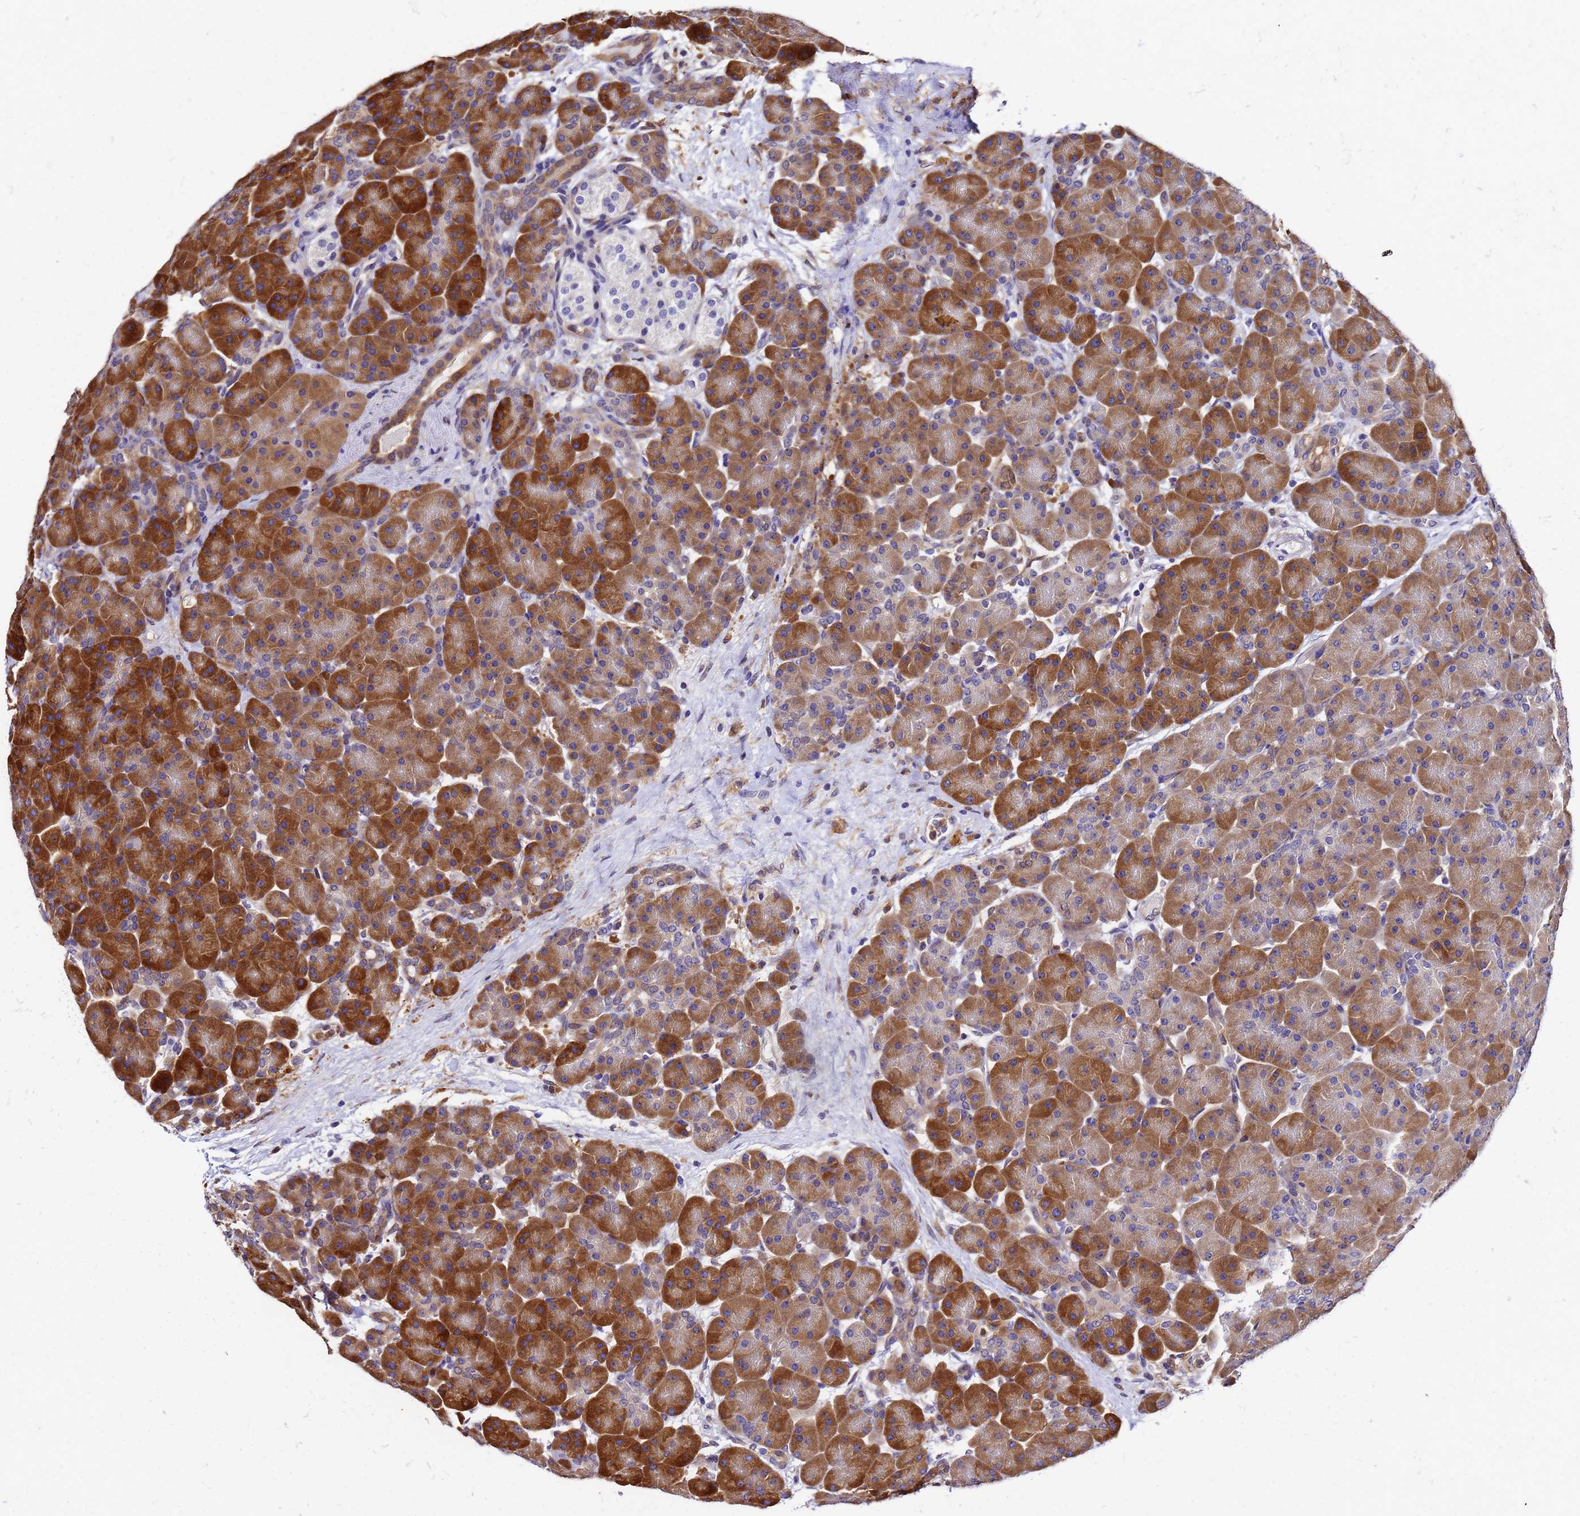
{"staining": {"intensity": "strong", "quantity": ">75%", "location": "cytoplasmic/membranous"}, "tissue": "pancreas", "cell_type": "Exocrine glandular cells", "image_type": "normal", "snomed": [{"axis": "morphology", "description": "Normal tissue, NOS"}, {"axis": "topography", "description": "Pancreas"}], "caption": "Protein expression by immunohistochemistry (IHC) shows strong cytoplasmic/membranous expression in about >75% of exocrine glandular cells in normal pancreas. The protein of interest is shown in brown color, while the nuclei are stained blue.", "gene": "S100A11", "patient": {"sex": "male", "age": 66}}